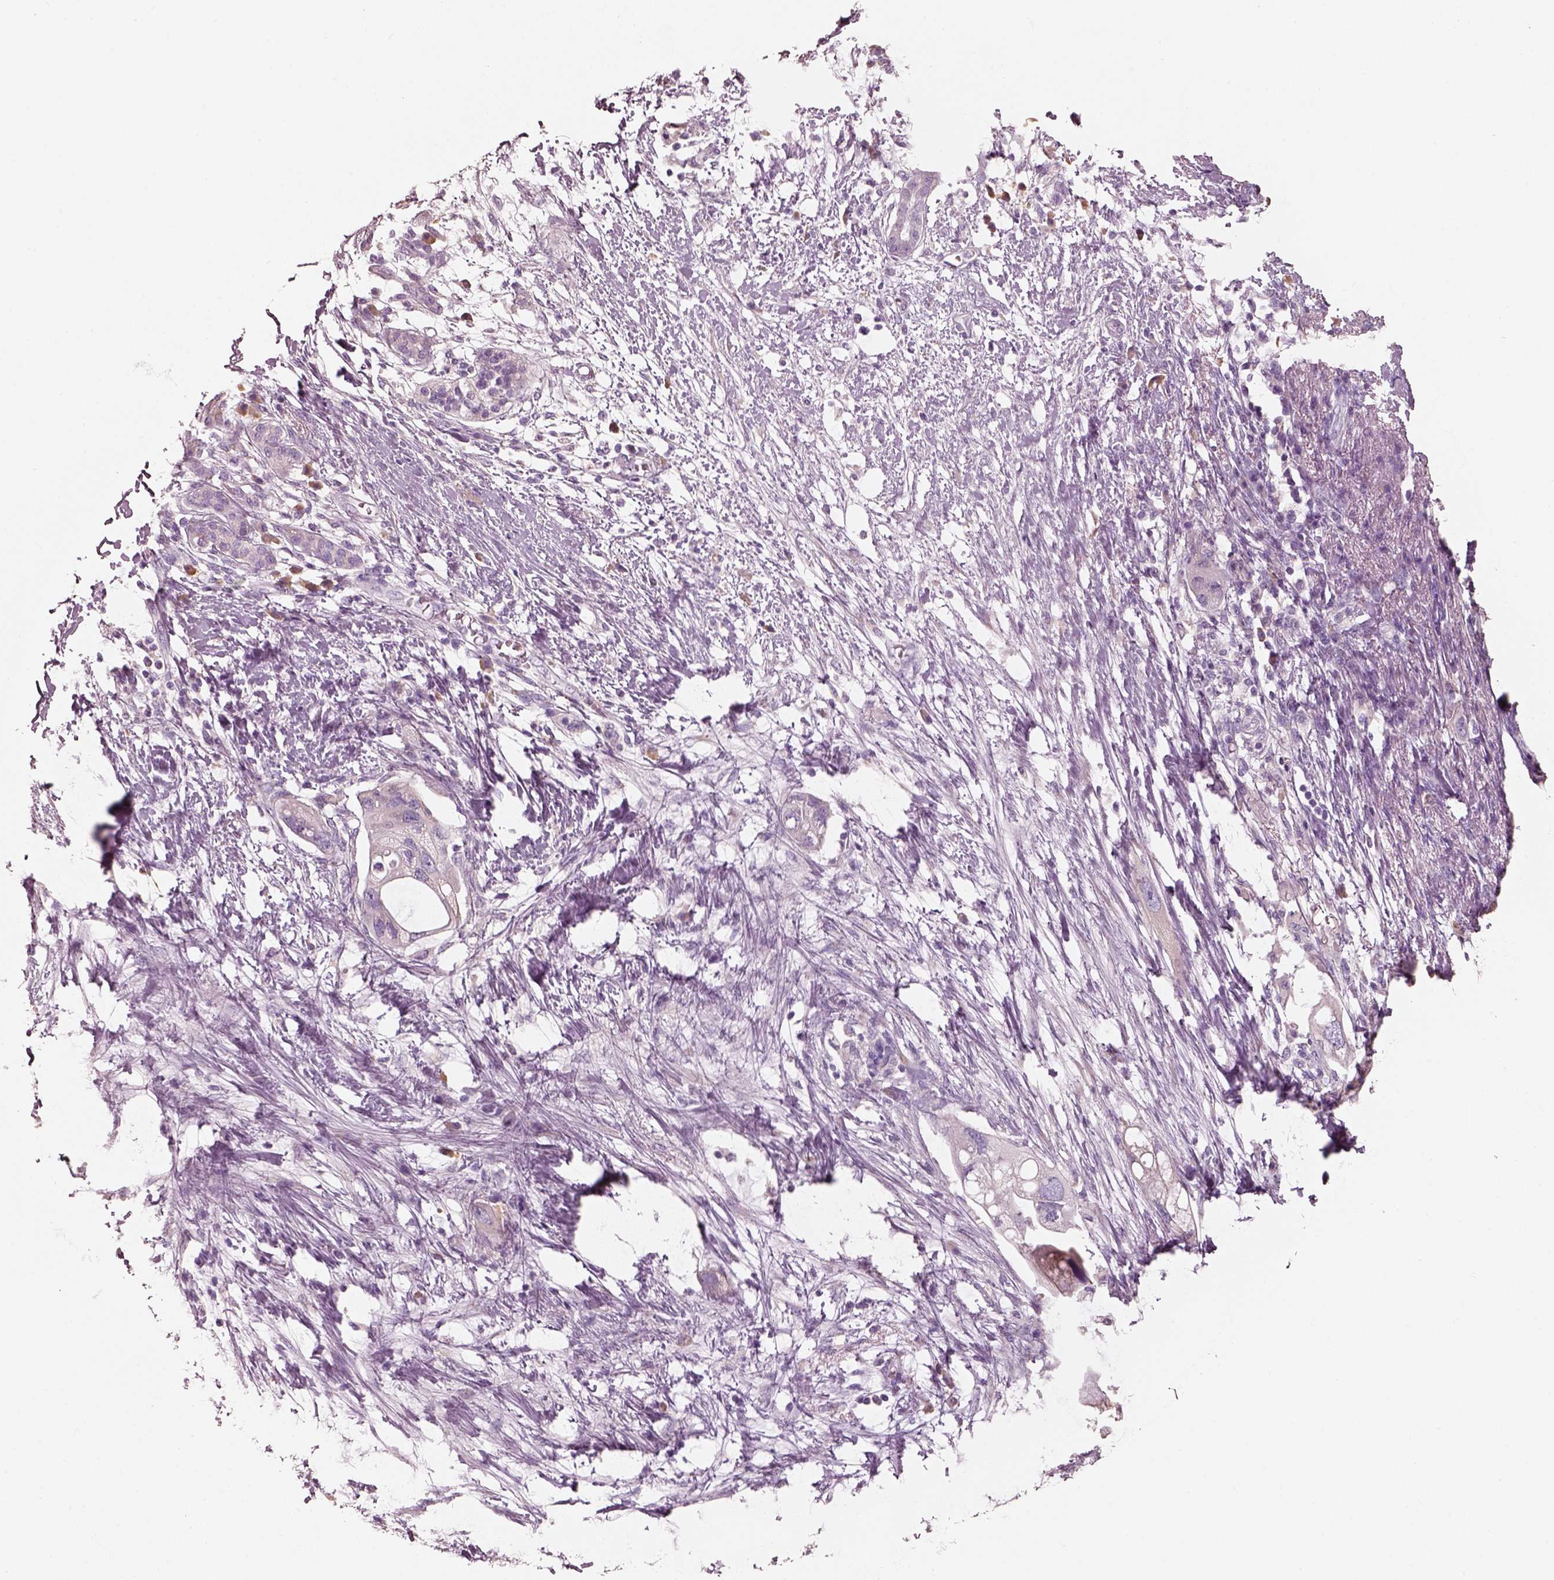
{"staining": {"intensity": "negative", "quantity": "none", "location": "none"}, "tissue": "pancreatic cancer", "cell_type": "Tumor cells", "image_type": "cancer", "snomed": [{"axis": "morphology", "description": "Adenocarcinoma, NOS"}, {"axis": "topography", "description": "Pancreas"}], "caption": "DAB (3,3'-diaminobenzidine) immunohistochemical staining of pancreatic adenocarcinoma displays no significant expression in tumor cells.", "gene": "PNOC", "patient": {"sex": "female", "age": 72}}